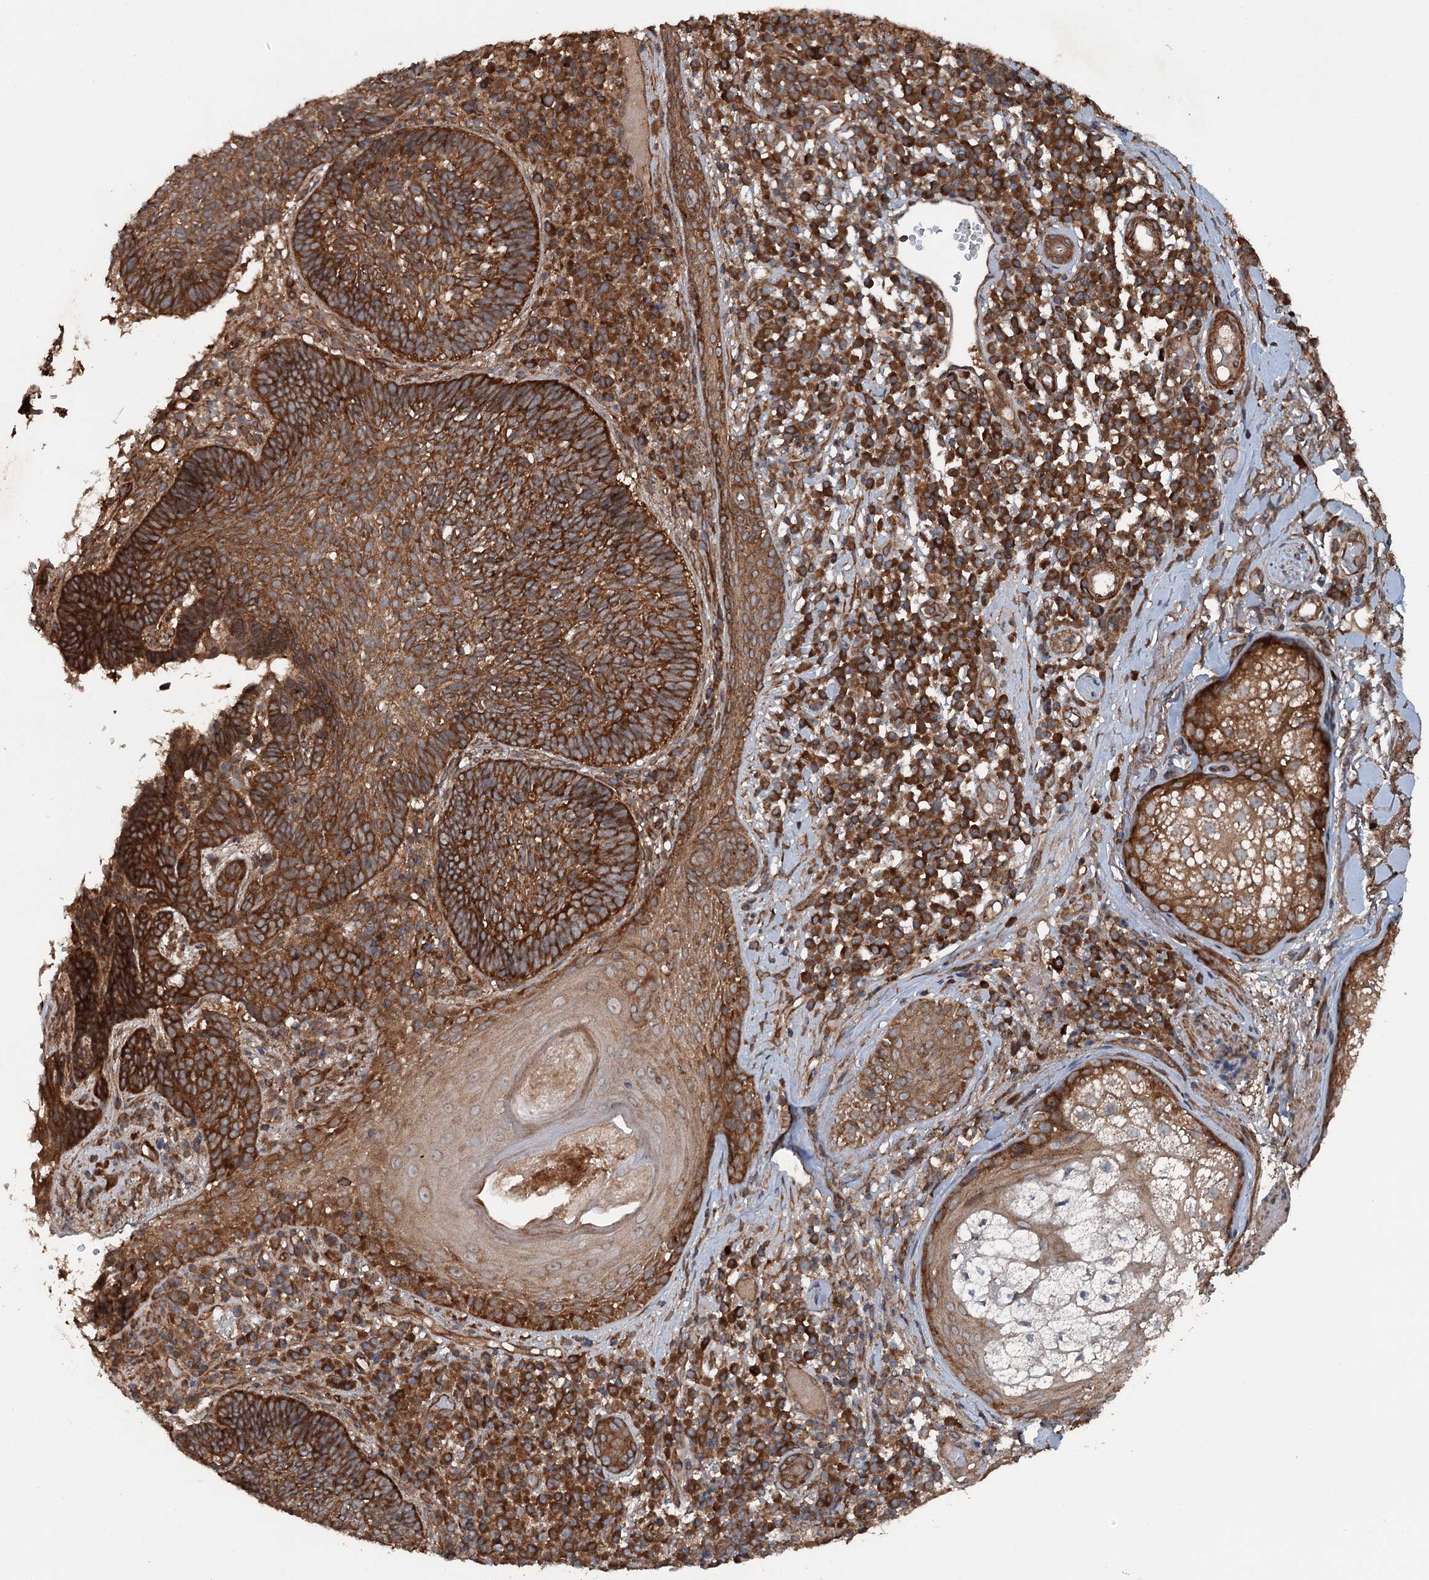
{"staining": {"intensity": "strong", "quantity": ">75%", "location": "cytoplasmic/membranous"}, "tissue": "skin cancer", "cell_type": "Tumor cells", "image_type": "cancer", "snomed": [{"axis": "morphology", "description": "Basal cell carcinoma"}, {"axis": "topography", "description": "Skin"}], "caption": "Protein expression analysis of human skin basal cell carcinoma reveals strong cytoplasmic/membranous positivity in about >75% of tumor cells.", "gene": "RNF214", "patient": {"sex": "male", "age": 88}}